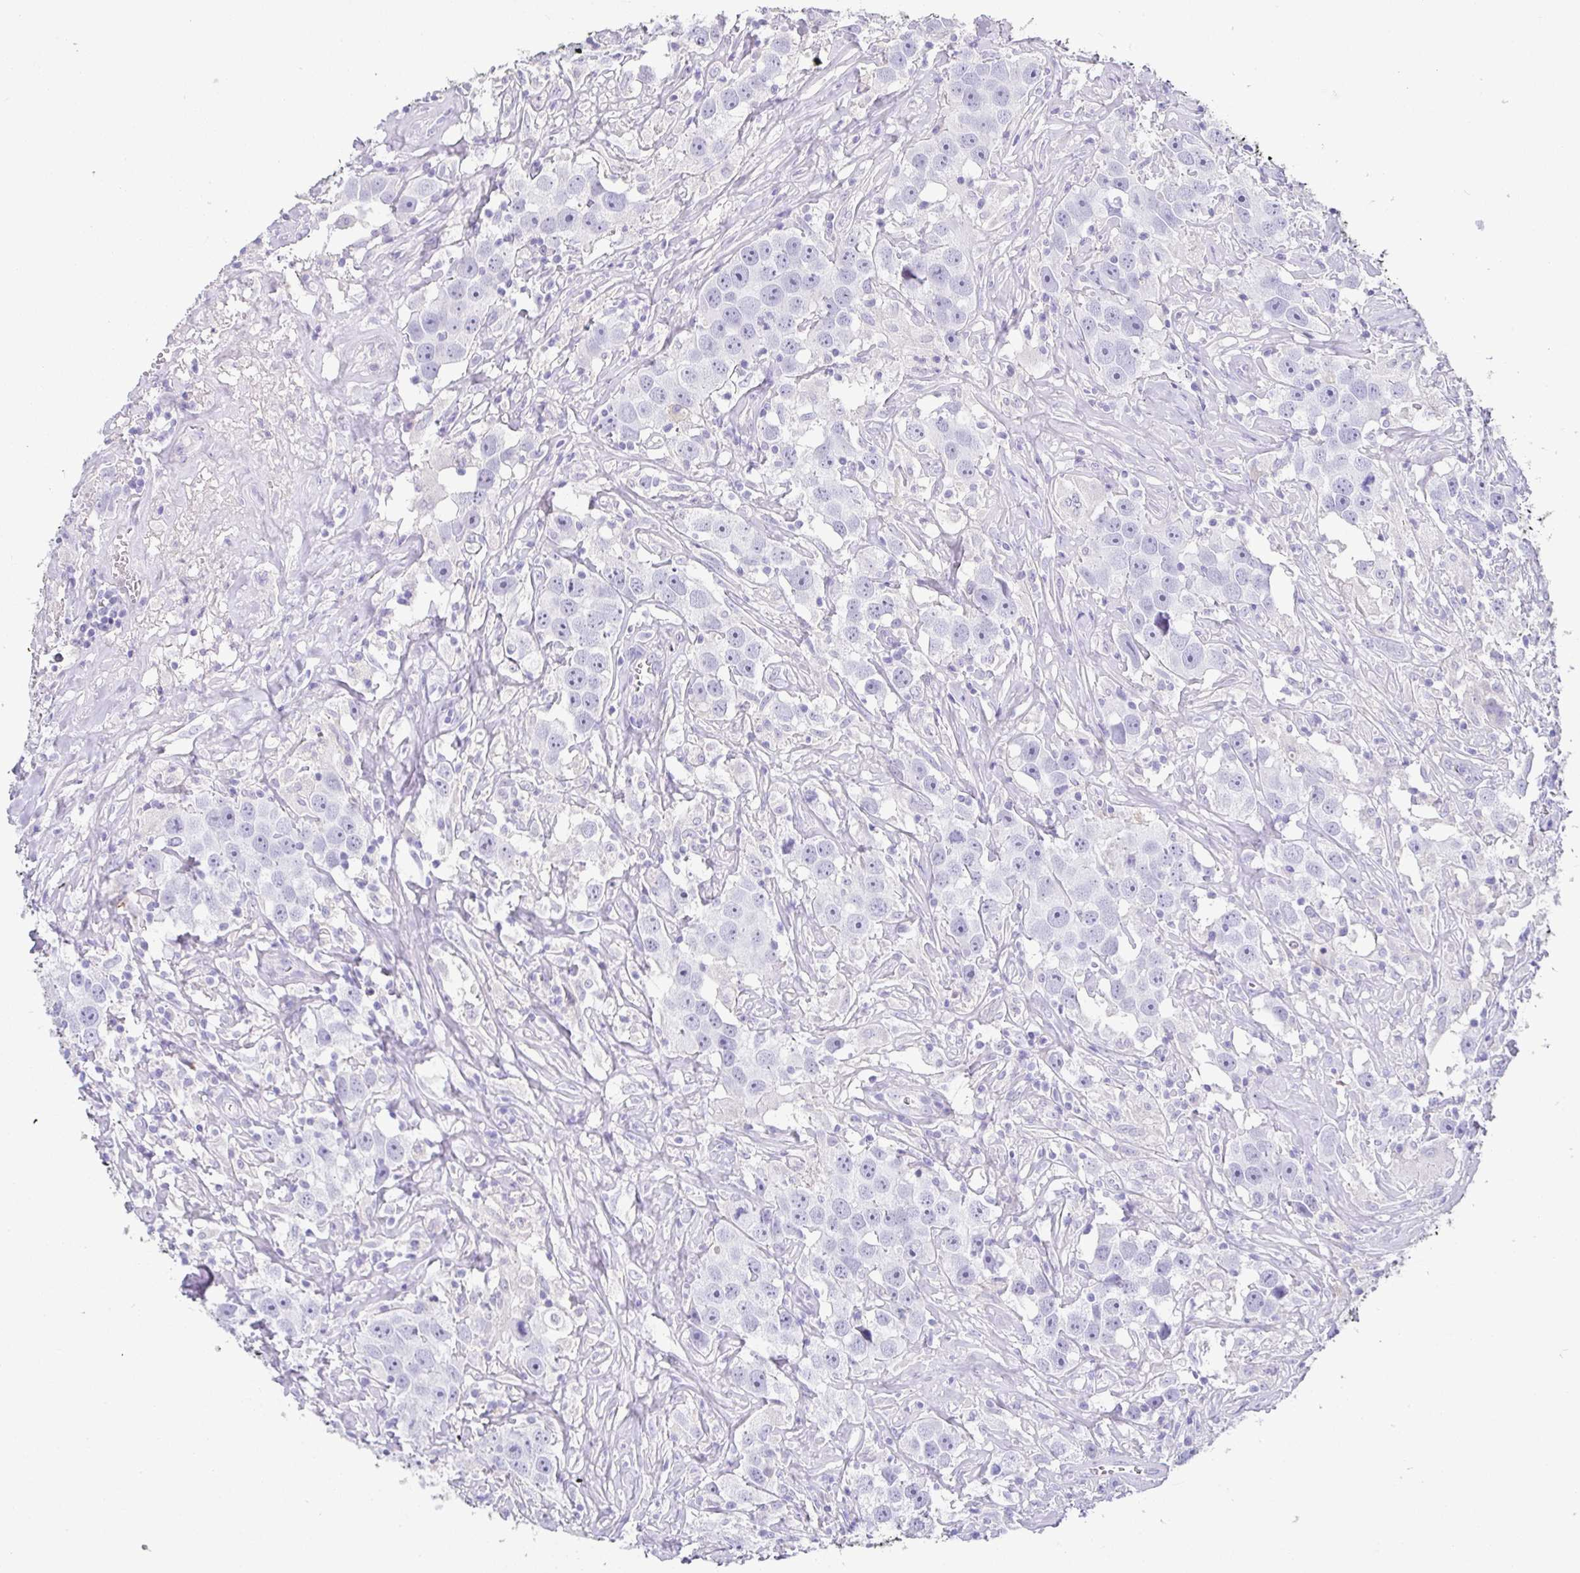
{"staining": {"intensity": "negative", "quantity": "none", "location": "none"}, "tissue": "testis cancer", "cell_type": "Tumor cells", "image_type": "cancer", "snomed": [{"axis": "morphology", "description": "Seminoma, NOS"}, {"axis": "topography", "description": "Testis"}], "caption": "This micrograph is of testis cancer (seminoma) stained with IHC to label a protein in brown with the nuclei are counter-stained blue. There is no positivity in tumor cells.", "gene": "TMEM241", "patient": {"sex": "male", "age": 49}}